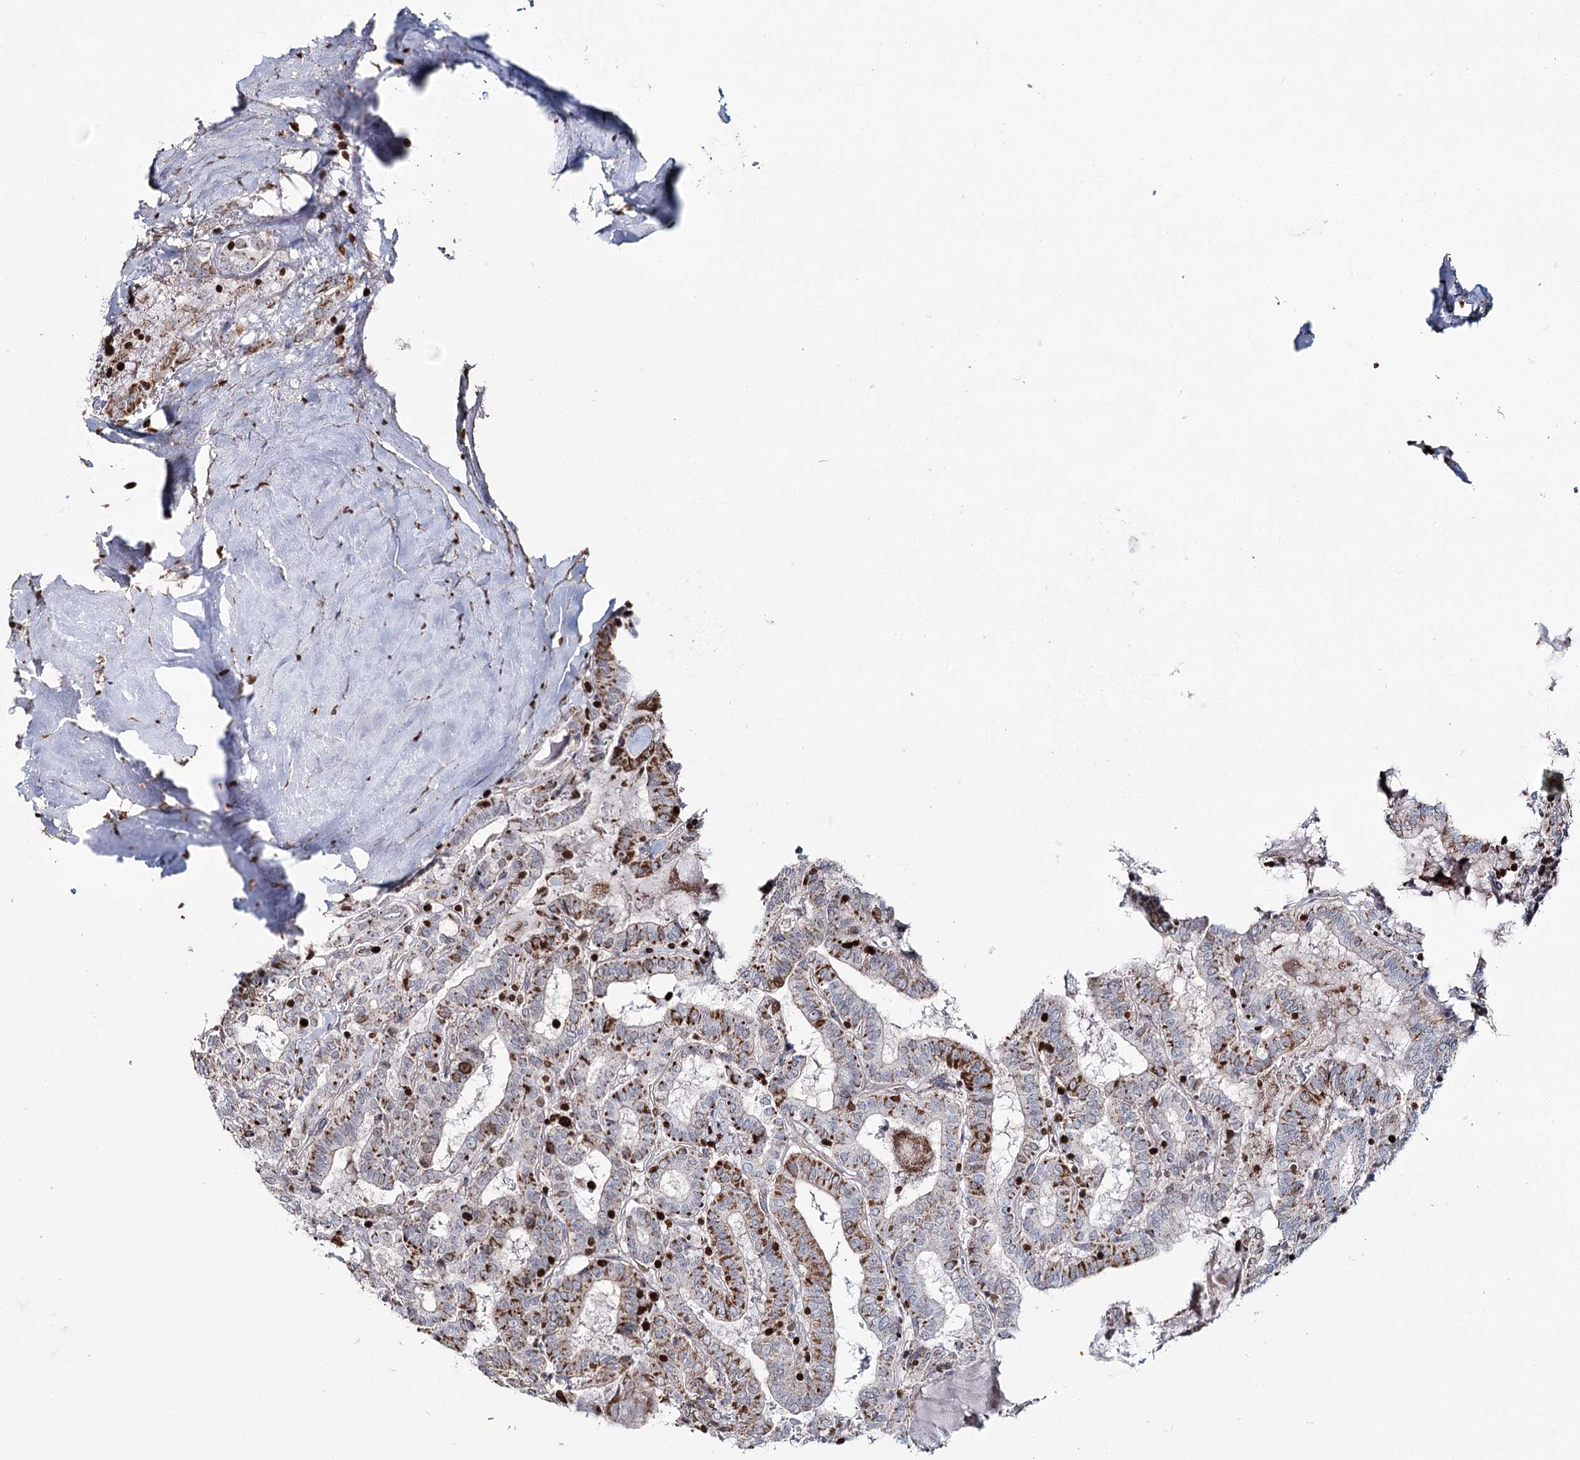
{"staining": {"intensity": "strong", "quantity": "25%-75%", "location": "cytoplasmic/membranous"}, "tissue": "thyroid cancer", "cell_type": "Tumor cells", "image_type": "cancer", "snomed": [{"axis": "morphology", "description": "Papillary adenocarcinoma, NOS"}, {"axis": "topography", "description": "Thyroid gland"}], "caption": "There is high levels of strong cytoplasmic/membranous positivity in tumor cells of papillary adenocarcinoma (thyroid), as demonstrated by immunohistochemical staining (brown color).", "gene": "PDHX", "patient": {"sex": "female", "age": 72}}